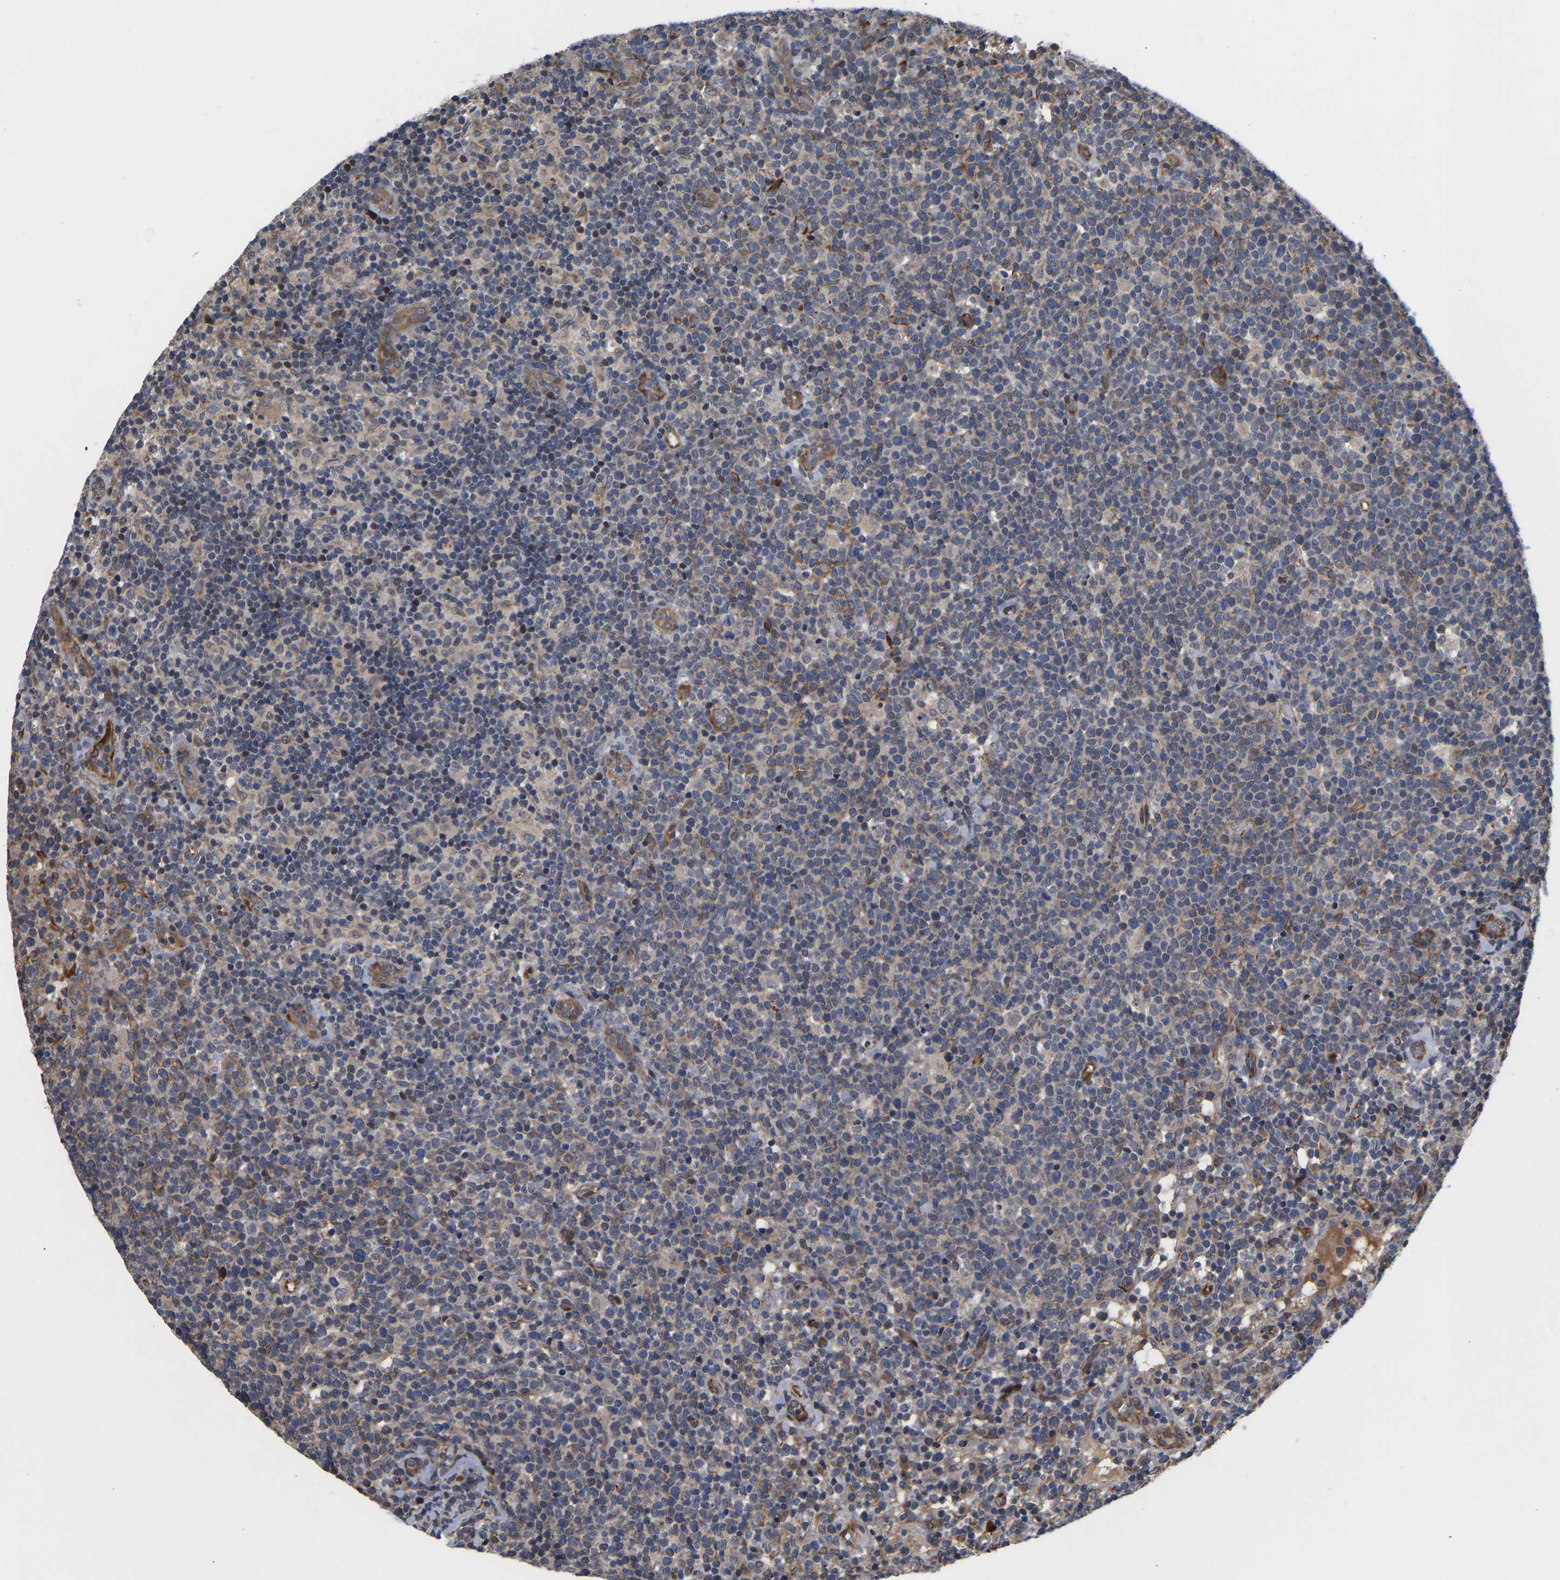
{"staining": {"intensity": "weak", "quantity": "25%-75%", "location": "cytoplasmic/membranous"}, "tissue": "lymphoma", "cell_type": "Tumor cells", "image_type": "cancer", "snomed": [{"axis": "morphology", "description": "Malignant lymphoma, non-Hodgkin's type, High grade"}, {"axis": "topography", "description": "Lymph node"}], "caption": "This photomicrograph displays lymphoma stained with immunohistochemistry to label a protein in brown. The cytoplasmic/membranous of tumor cells show weak positivity for the protein. Nuclei are counter-stained blue.", "gene": "FRRS1", "patient": {"sex": "male", "age": 61}}